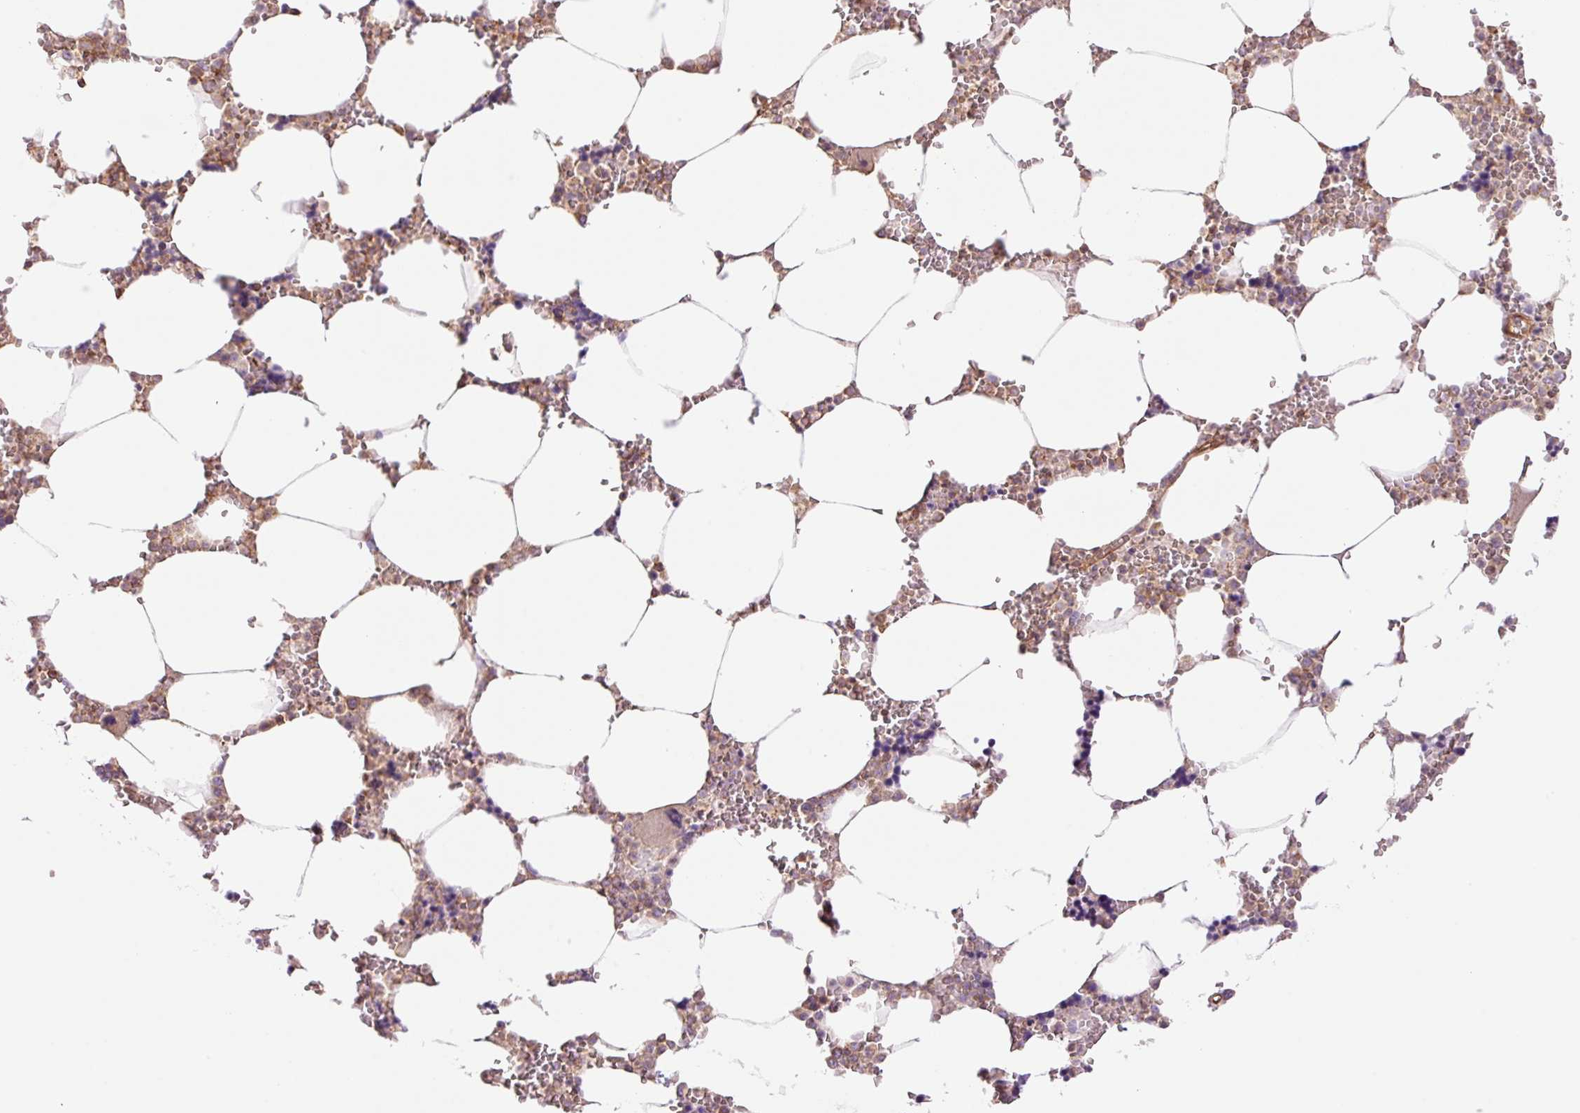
{"staining": {"intensity": "weak", "quantity": "25%-75%", "location": "cytoplasmic/membranous"}, "tissue": "bone marrow", "cell_type": "Hematopoietic cells", "image_type": "normal", "snomed": [{"axis": "morphology", "description": "Normal tissue, NOS"}, {"axis": "topography", "description": "Bone marrow"}], "caption": "High-power microscopy captured an IHC image of benign bone marrow, revealing weak cytoplasmic/membranous expression in about 25%-75% of hematopoietic cells.", "gene": "PPP1R1B", "patient": {"sex": "male", "age": 64}}